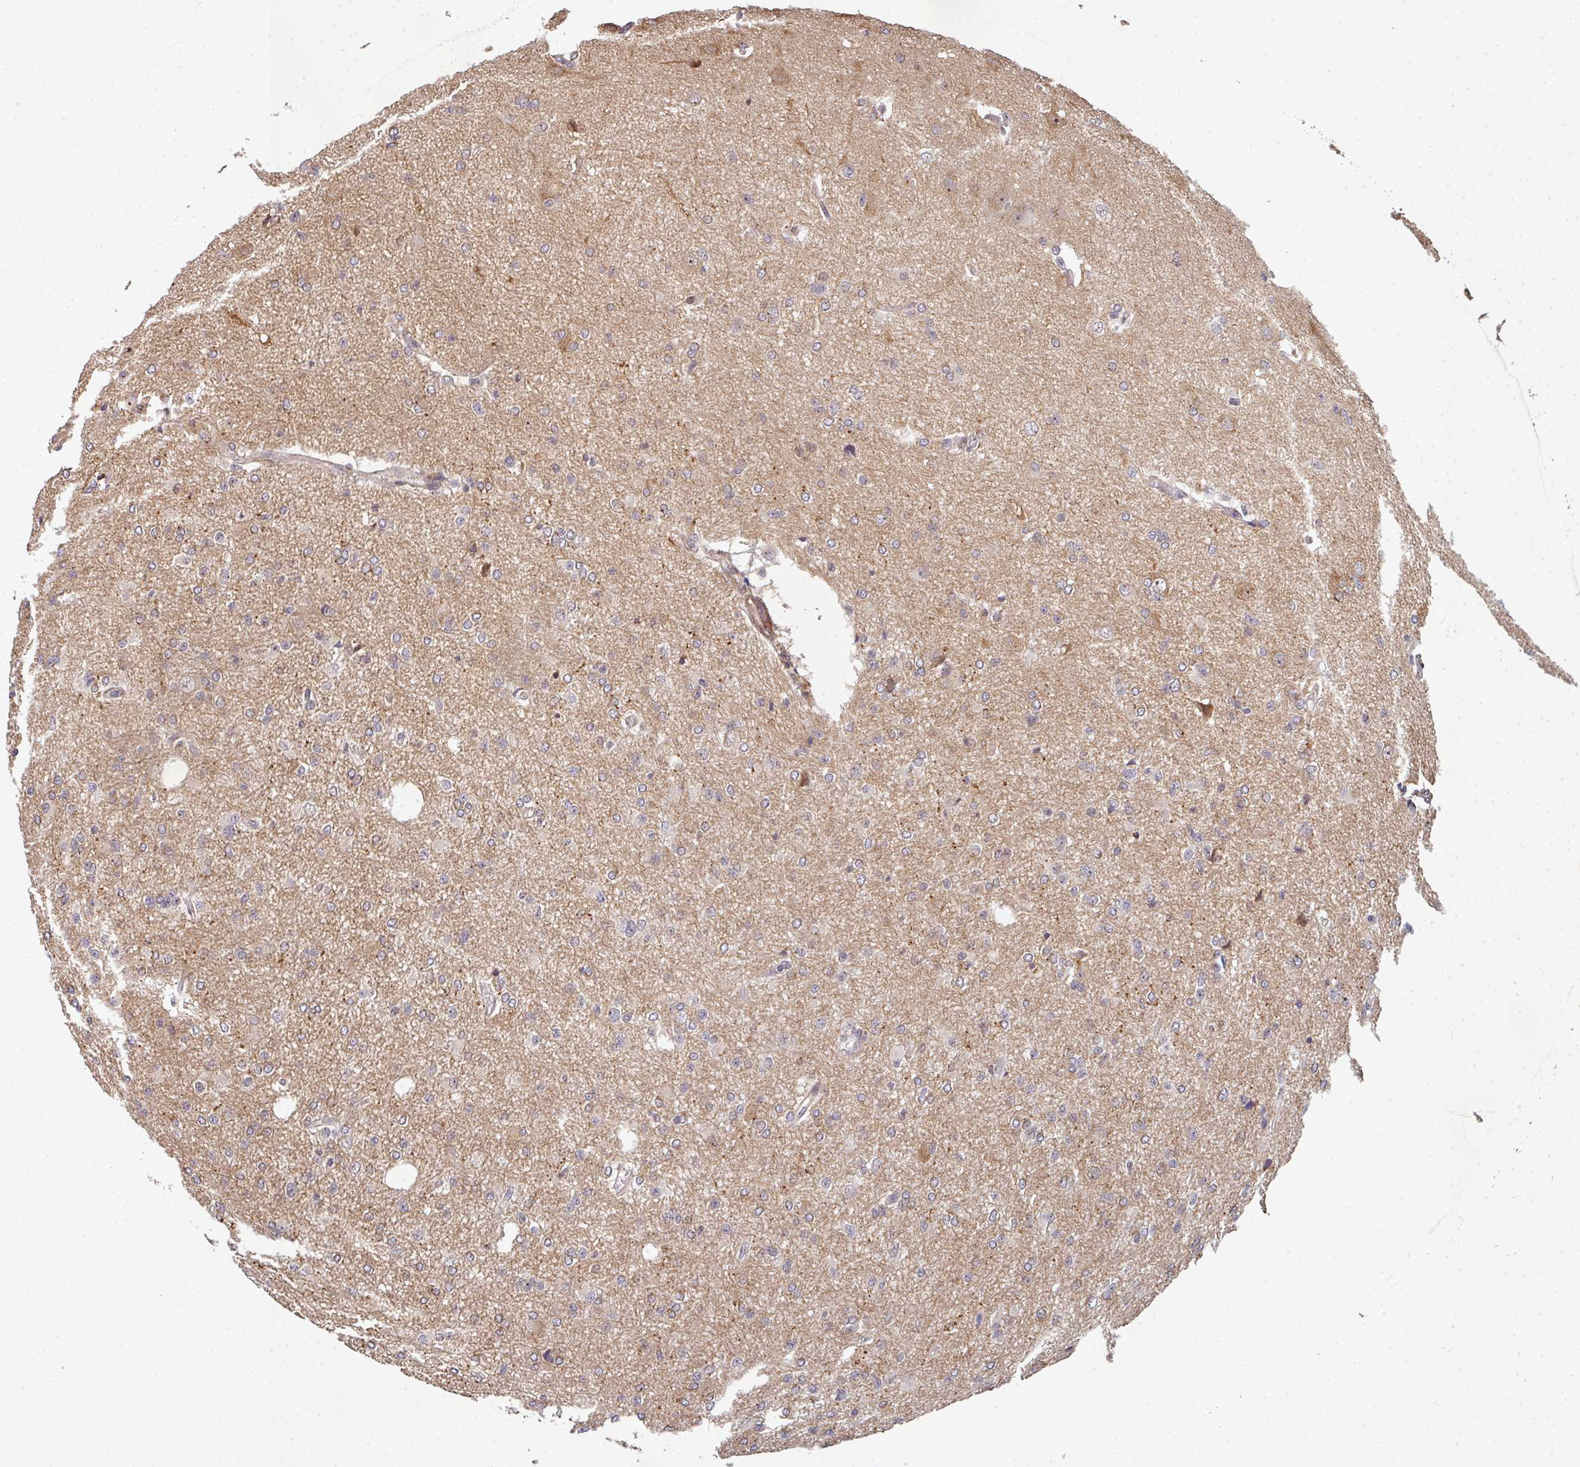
{"staining": {"intensity": "negative", "quantity": "none", "location": "none"}, "tissue": "glioma", "cell_type": "Tumor cells", "image_type": "cancer", "snomed": [{"axis": "morphology", "description": "Glioma, malignant, Low grade"}, {"axis": "topography", "description": "Brain"}], "caption": "An immunohistochemistry histopathology image of glioma is shown. There is no staining in tumor cells of glioma.", "gene": "SIMC1", "patient": {"sex": "male", "age": 26}}